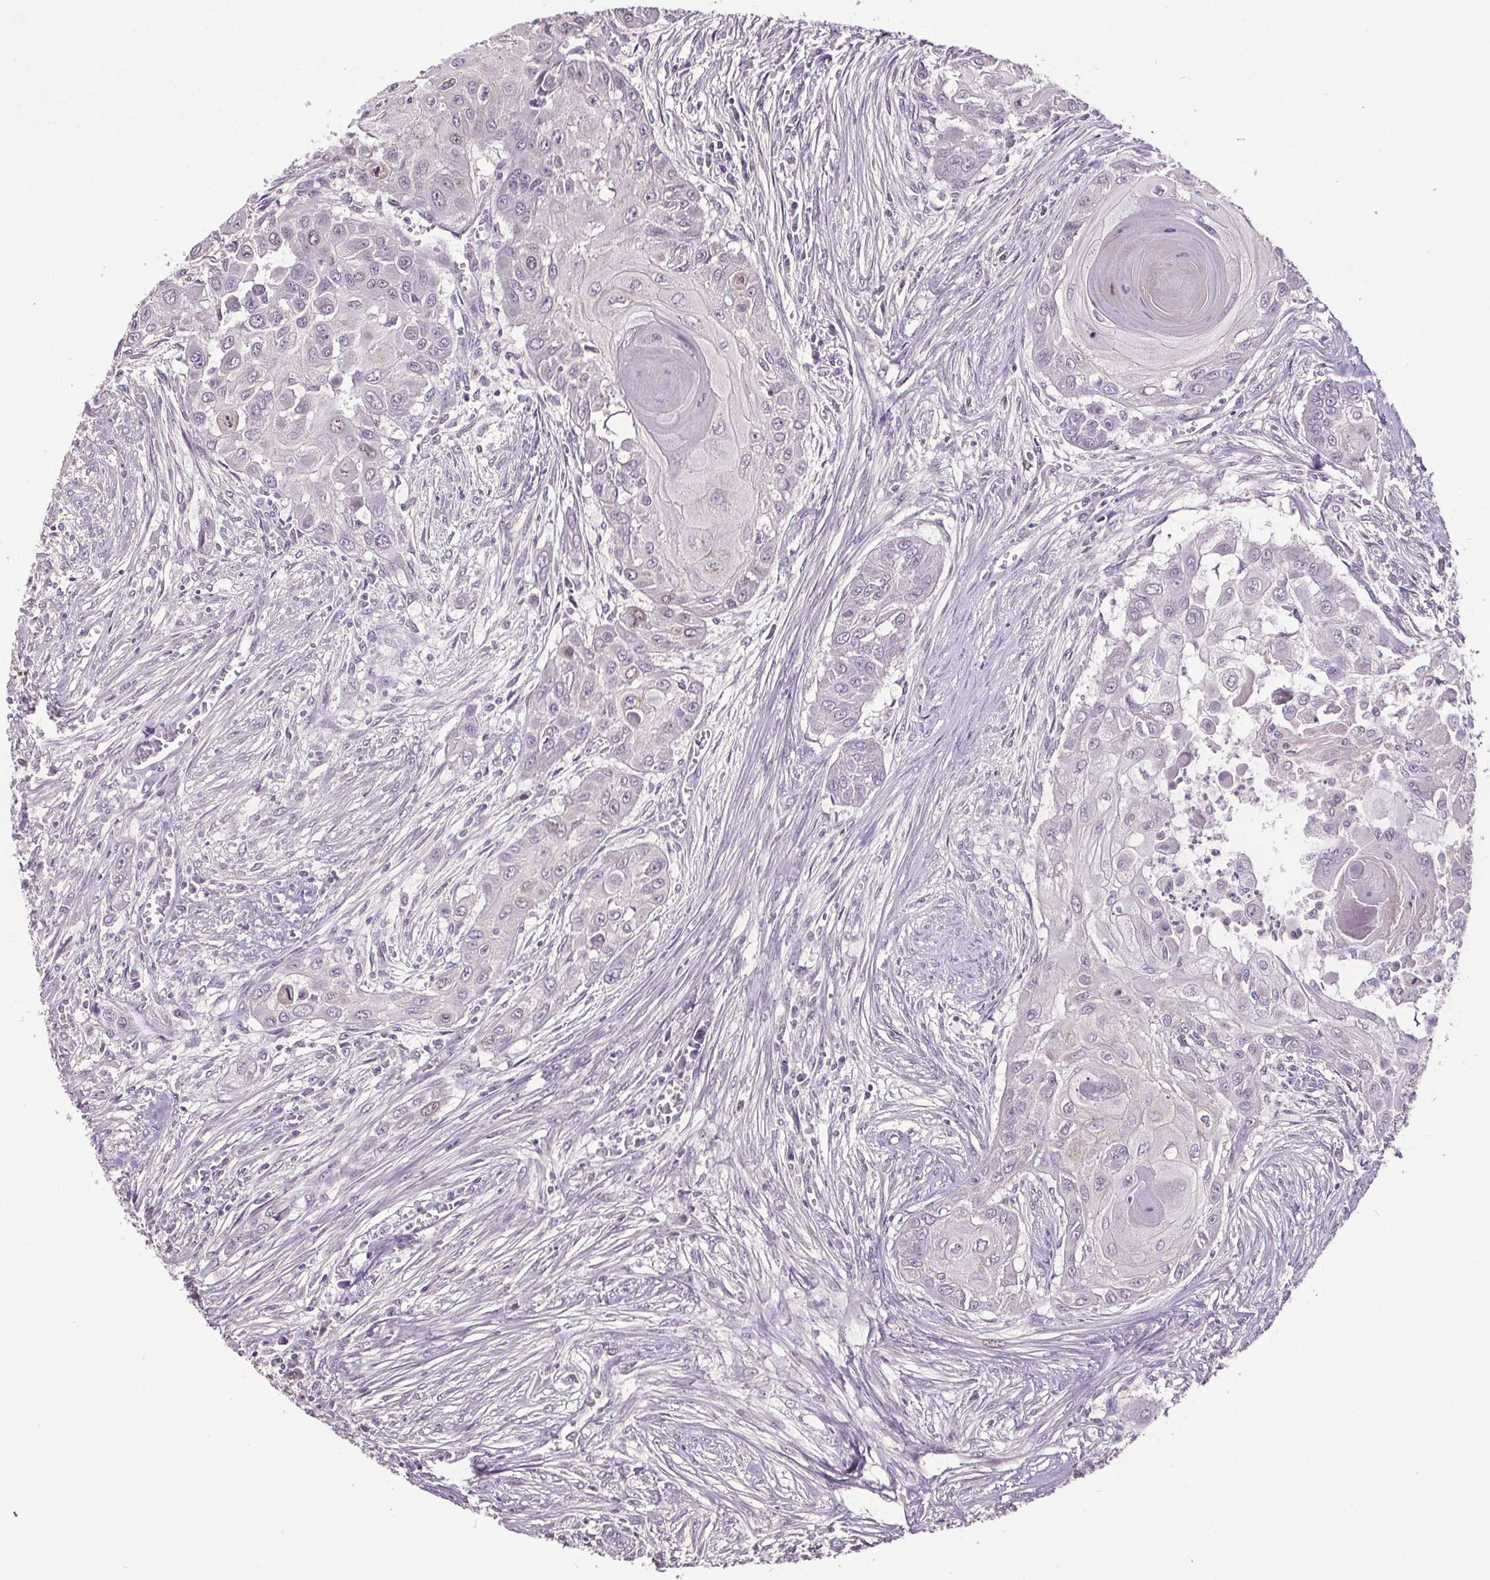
{"staining": {"intensity": "negative", "quantity": "none", "location": "none"}, "tissue": "head and neck cancer", "cell_type": "Tumor cells", "image_type": "cancer", "snomed": [{"axis": "morphology", "description": "Squamous cell carcinoma, NOS"}, {"axis": "topography", "description": "Oral tissue"}, {"axis": "topography", "description": "Head-Neck"}], "caption": "IHC histopathology image of head and neck cancer stained for a protein (brown), which shows no positivity in tumor cells.", "gene": "CENPF", "patient": {"sex": "male", "age": 71}}